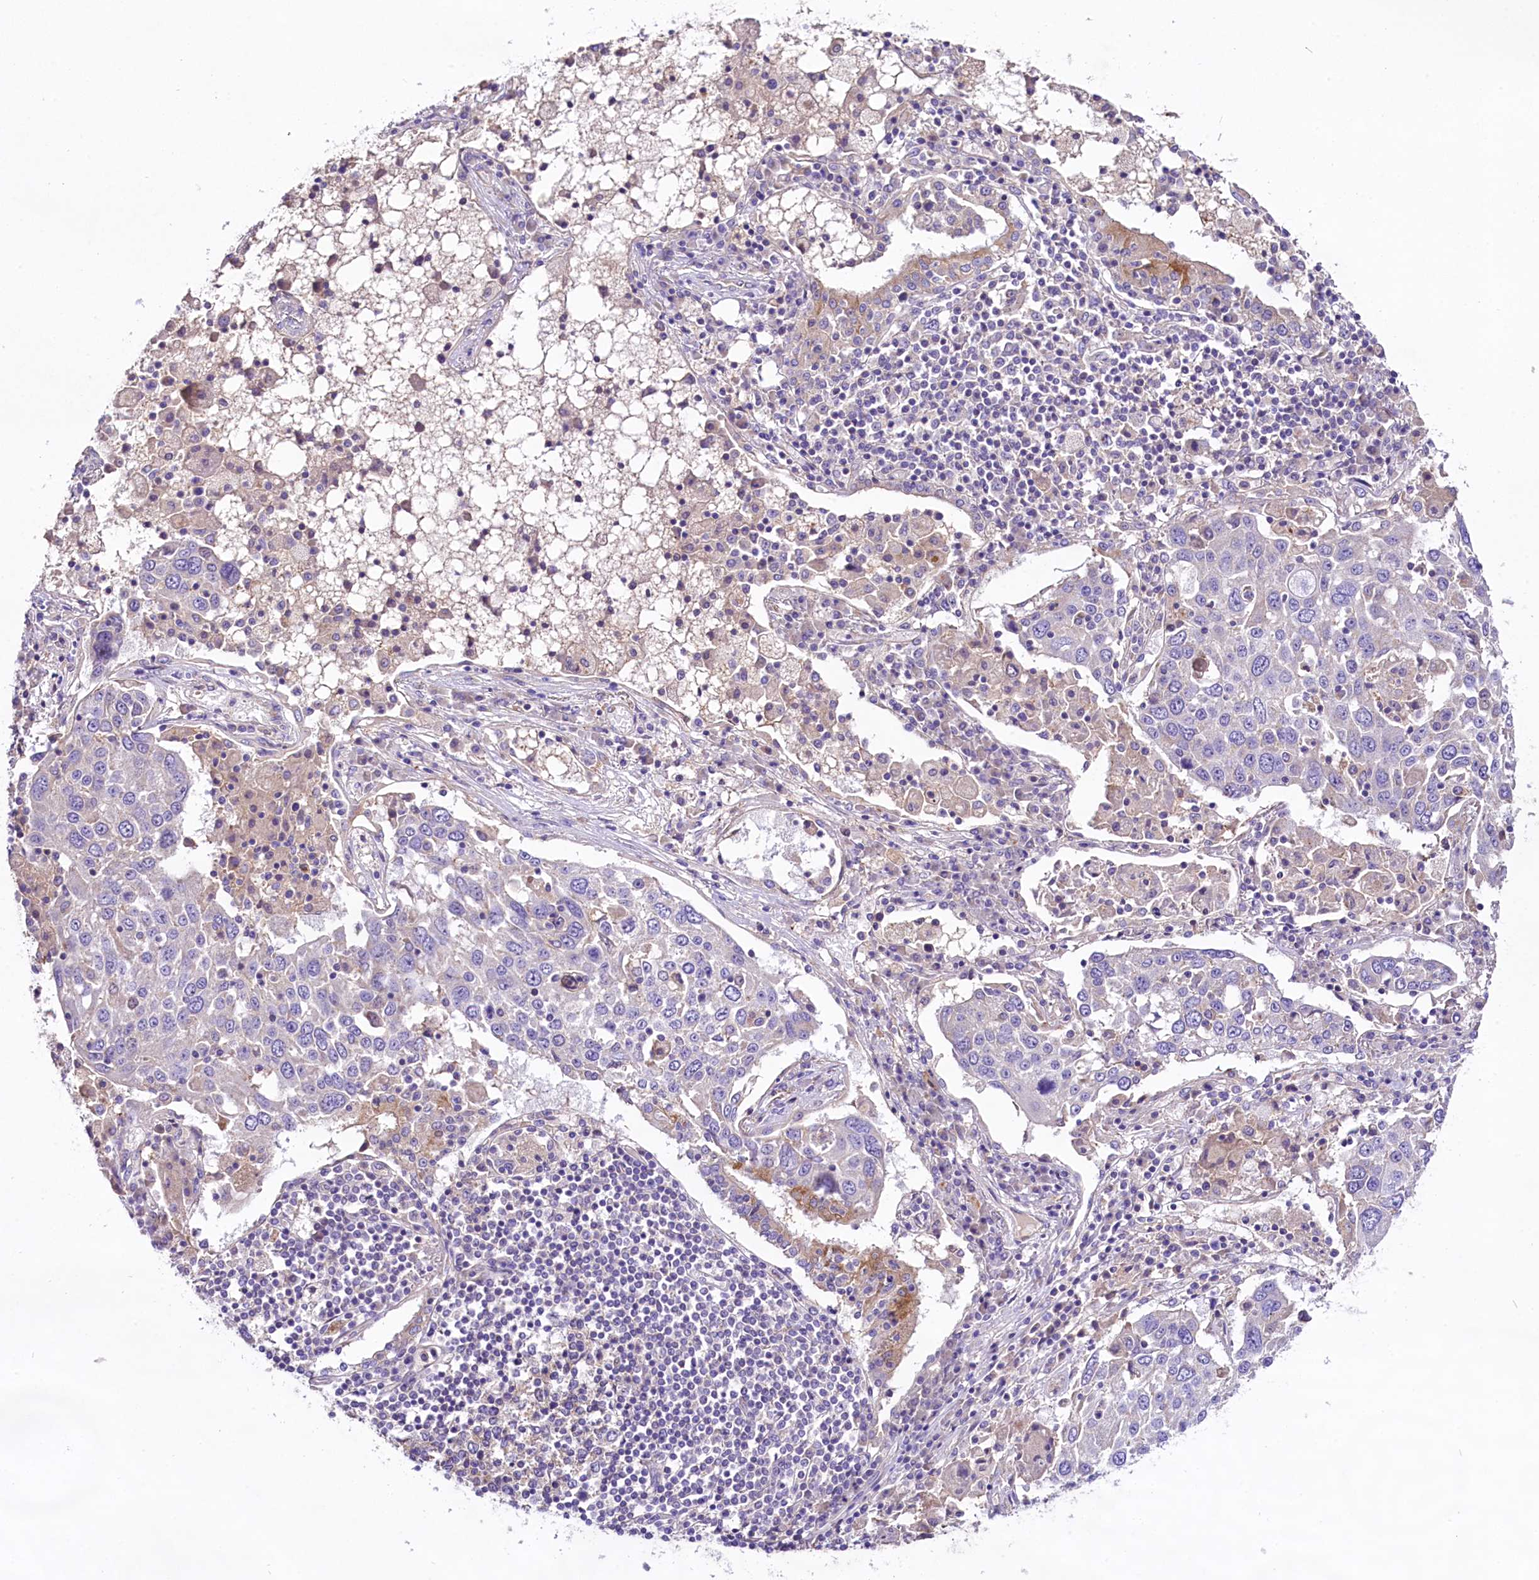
{"staining": {"intensity": "negative", "quantity": "none", "location": "none"}, "tissue": "lung cancer", "cell_type": "Tumor cells", "image_type": "cancer", "snomed": [{"axis": "morphology", "description": "Squamous cell carcinoma, NOS"}, {"axis": "topography", "description": "Lung"}], "caption": "Tumor cells show no significant protein positivity in lung cancer (squamous cell carcinoma).", "gene": "PEMT", "patient": {"sex": "male", "age": 65}}